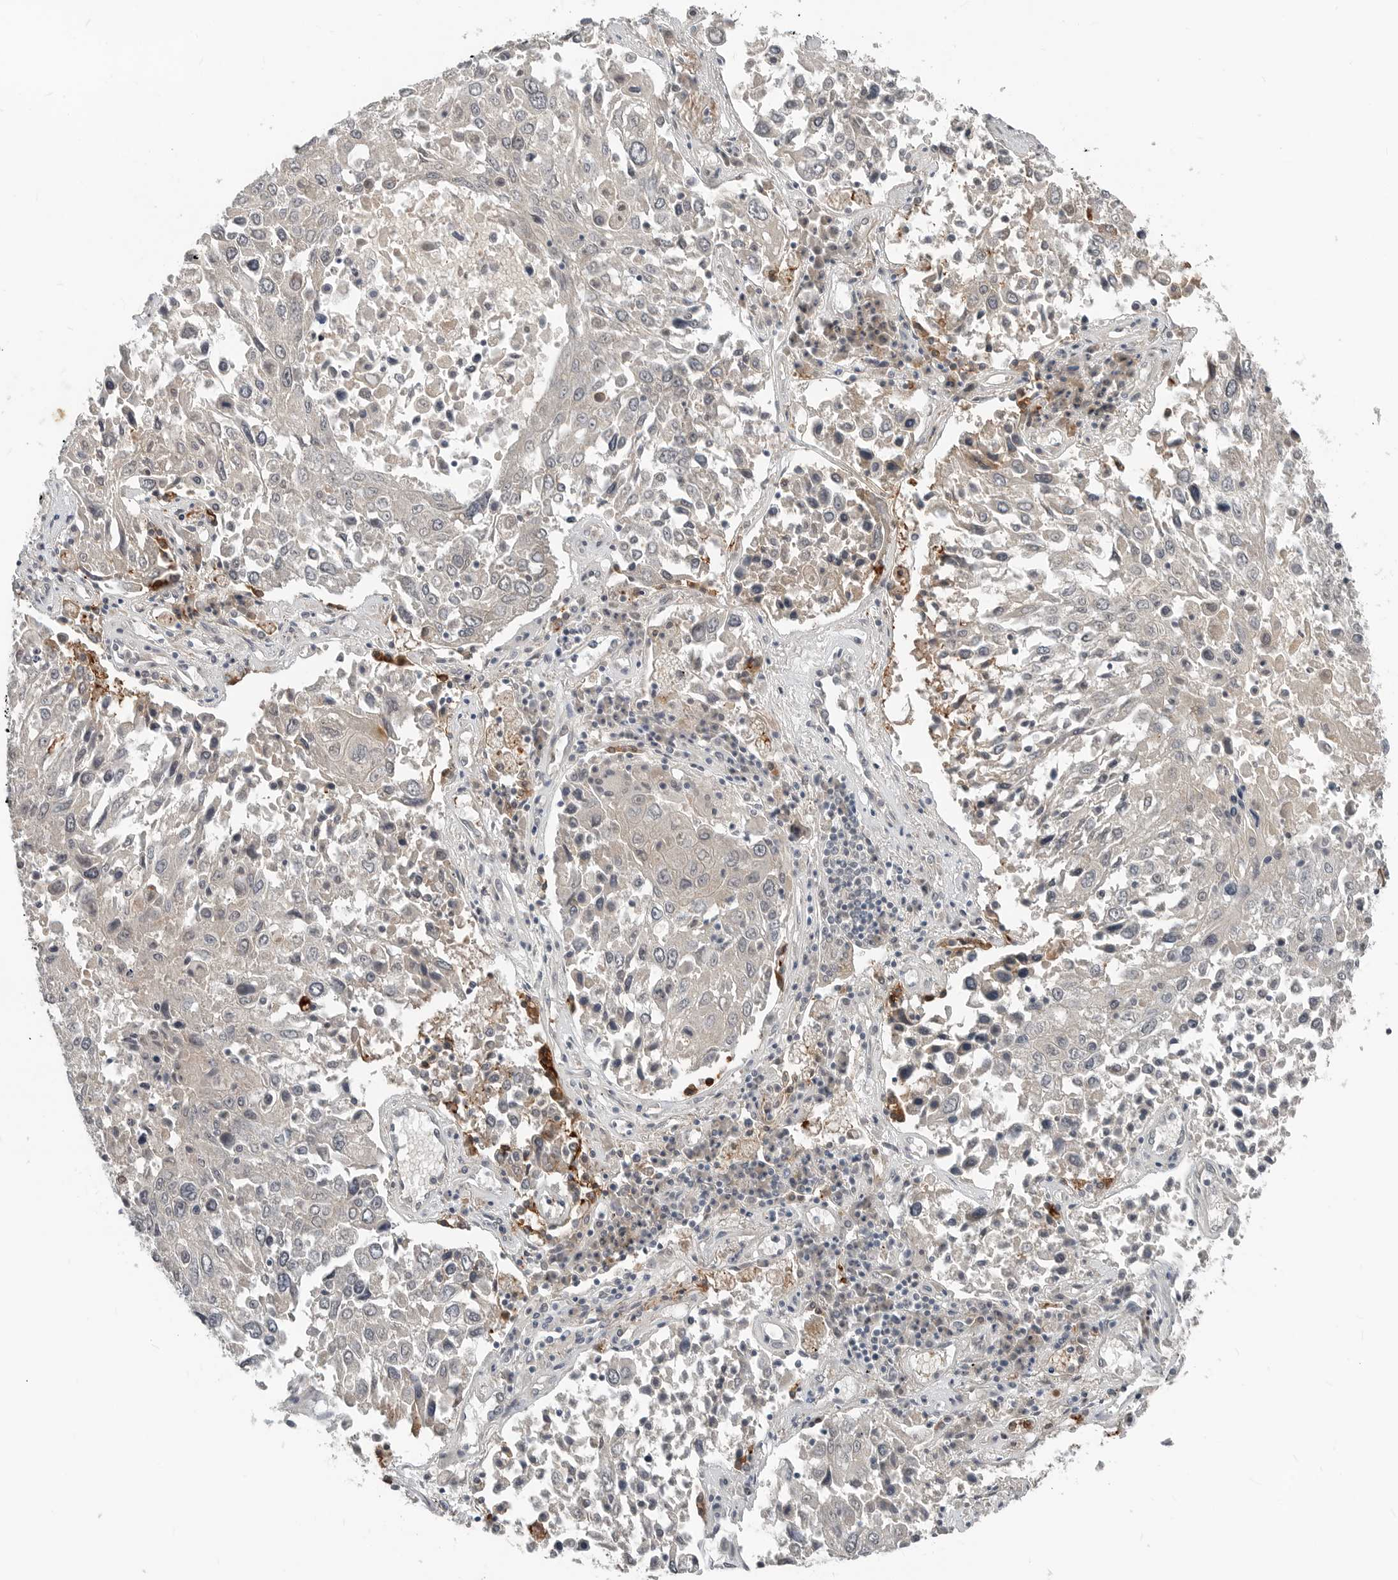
{"staining": {"intensity": "negative", "quantity": "none", "location": "none"}, "tissue": "lung cancer", "cell_type": "Tumor cells", "image_type": "cancer", "snomed": [{"axis": "morphology", "description": "Squamous cell carcinoma, NOS"}, {"axis": "topography", "description": "Lung"}], "caption": "High magnification brightfield microscopy of lung cancer stained with DAB (3,3'-diaminobenzidine) (brown) and counterstained with hematoxylin (blue): tumor cells show no significant staining. The staining was performed using DAB (3,3'-diaminobenzidine) to visualize the protein expression in brown, while the nuclei were stained in blue with hematoxylin (Magnification: 20x).", "gene": "FCRLB", "patient": {"sex": "male", "age": 65}}